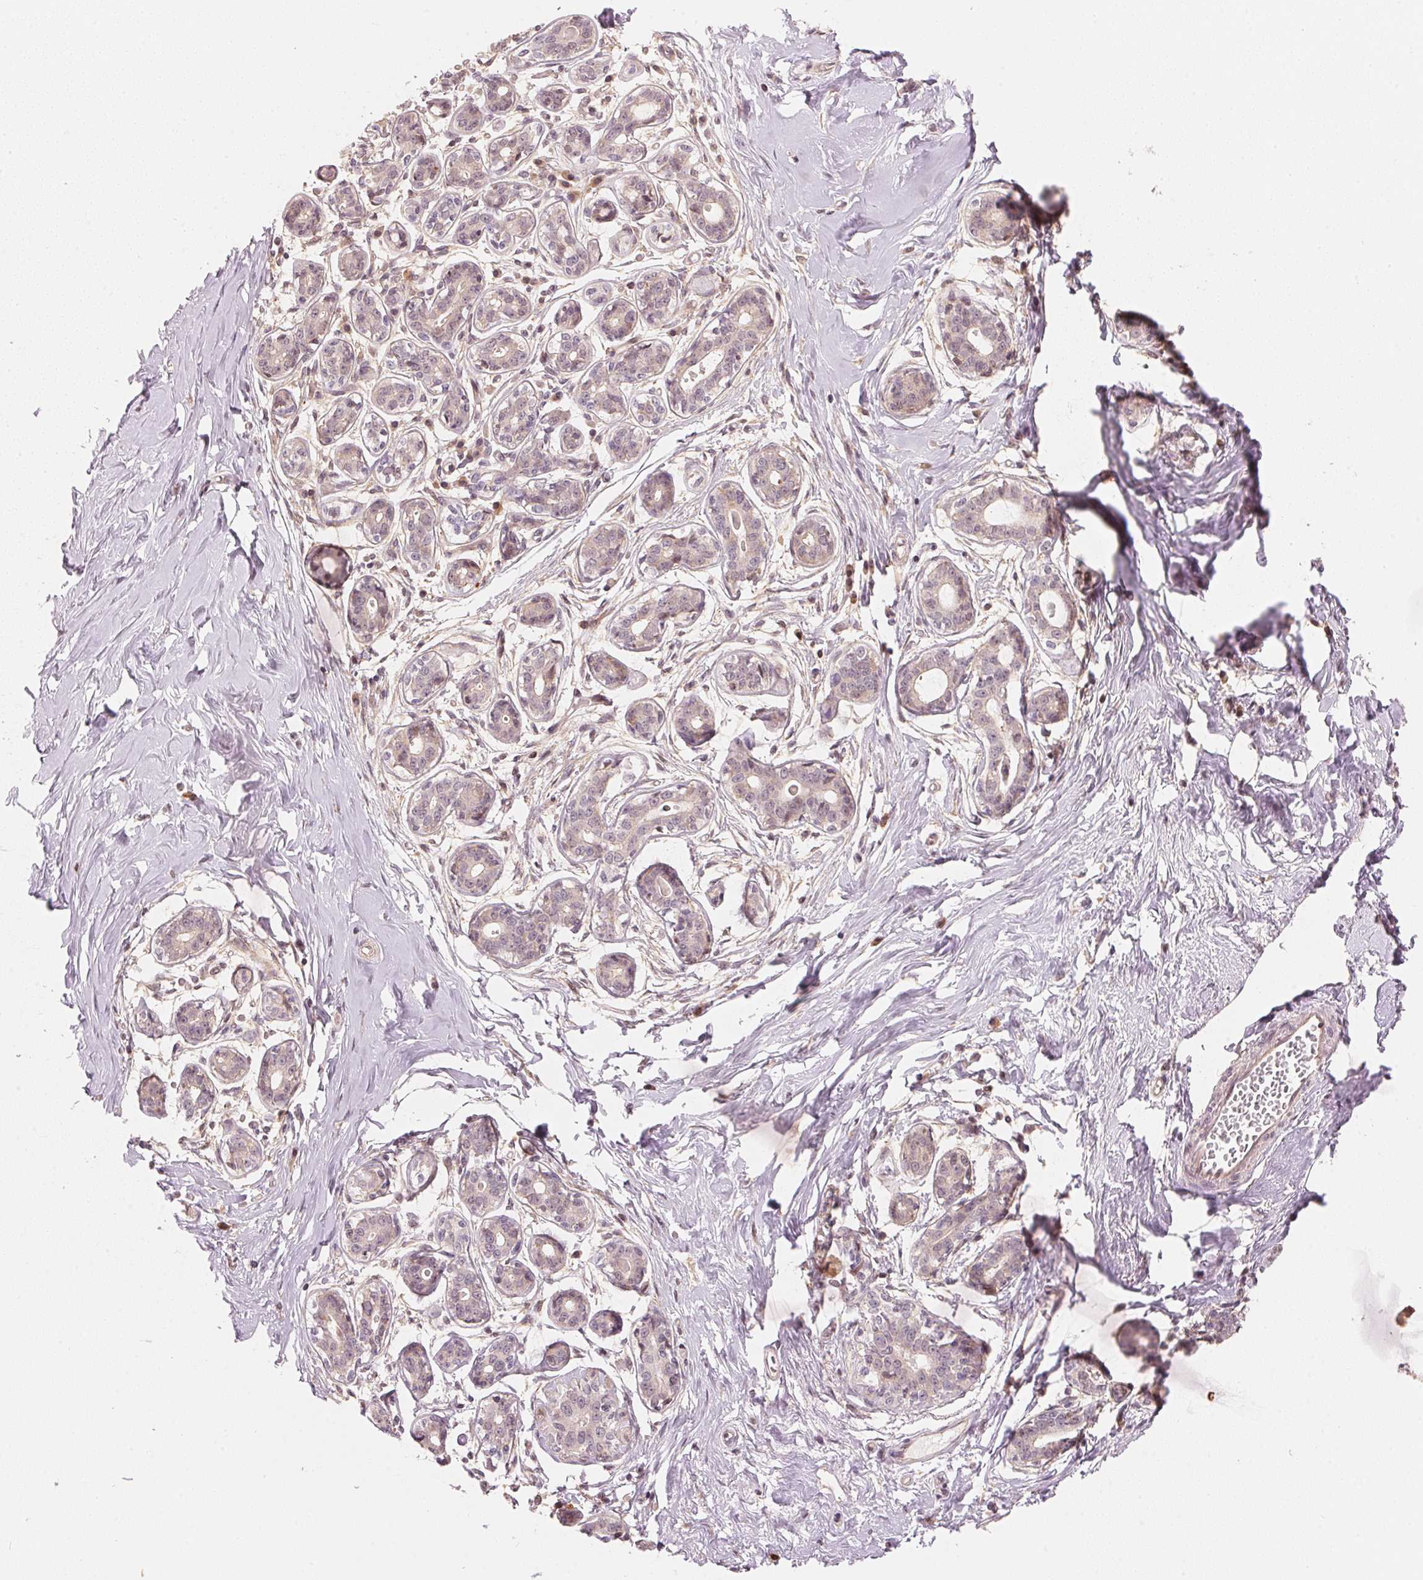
{"staining": {"intensity": "negative", "quantity": "none", "location": "none"}, "tissue": "breast", "cell_type": "Adipocytes", "image_type": "normal", "snomed": [{"axis": "morphology", "description": "Normal tissue, NOS"}, {"axis": "topography", "description": "Skin"}, {"axis": "topography", "description": "Breast"}], "caption": "High power microscopy image of an IHC histopathology image of normal breast, revealing no significant positivity in adipocytes.", "gene": "PRKN", "patient": {"sex": "female", "age": 43}}